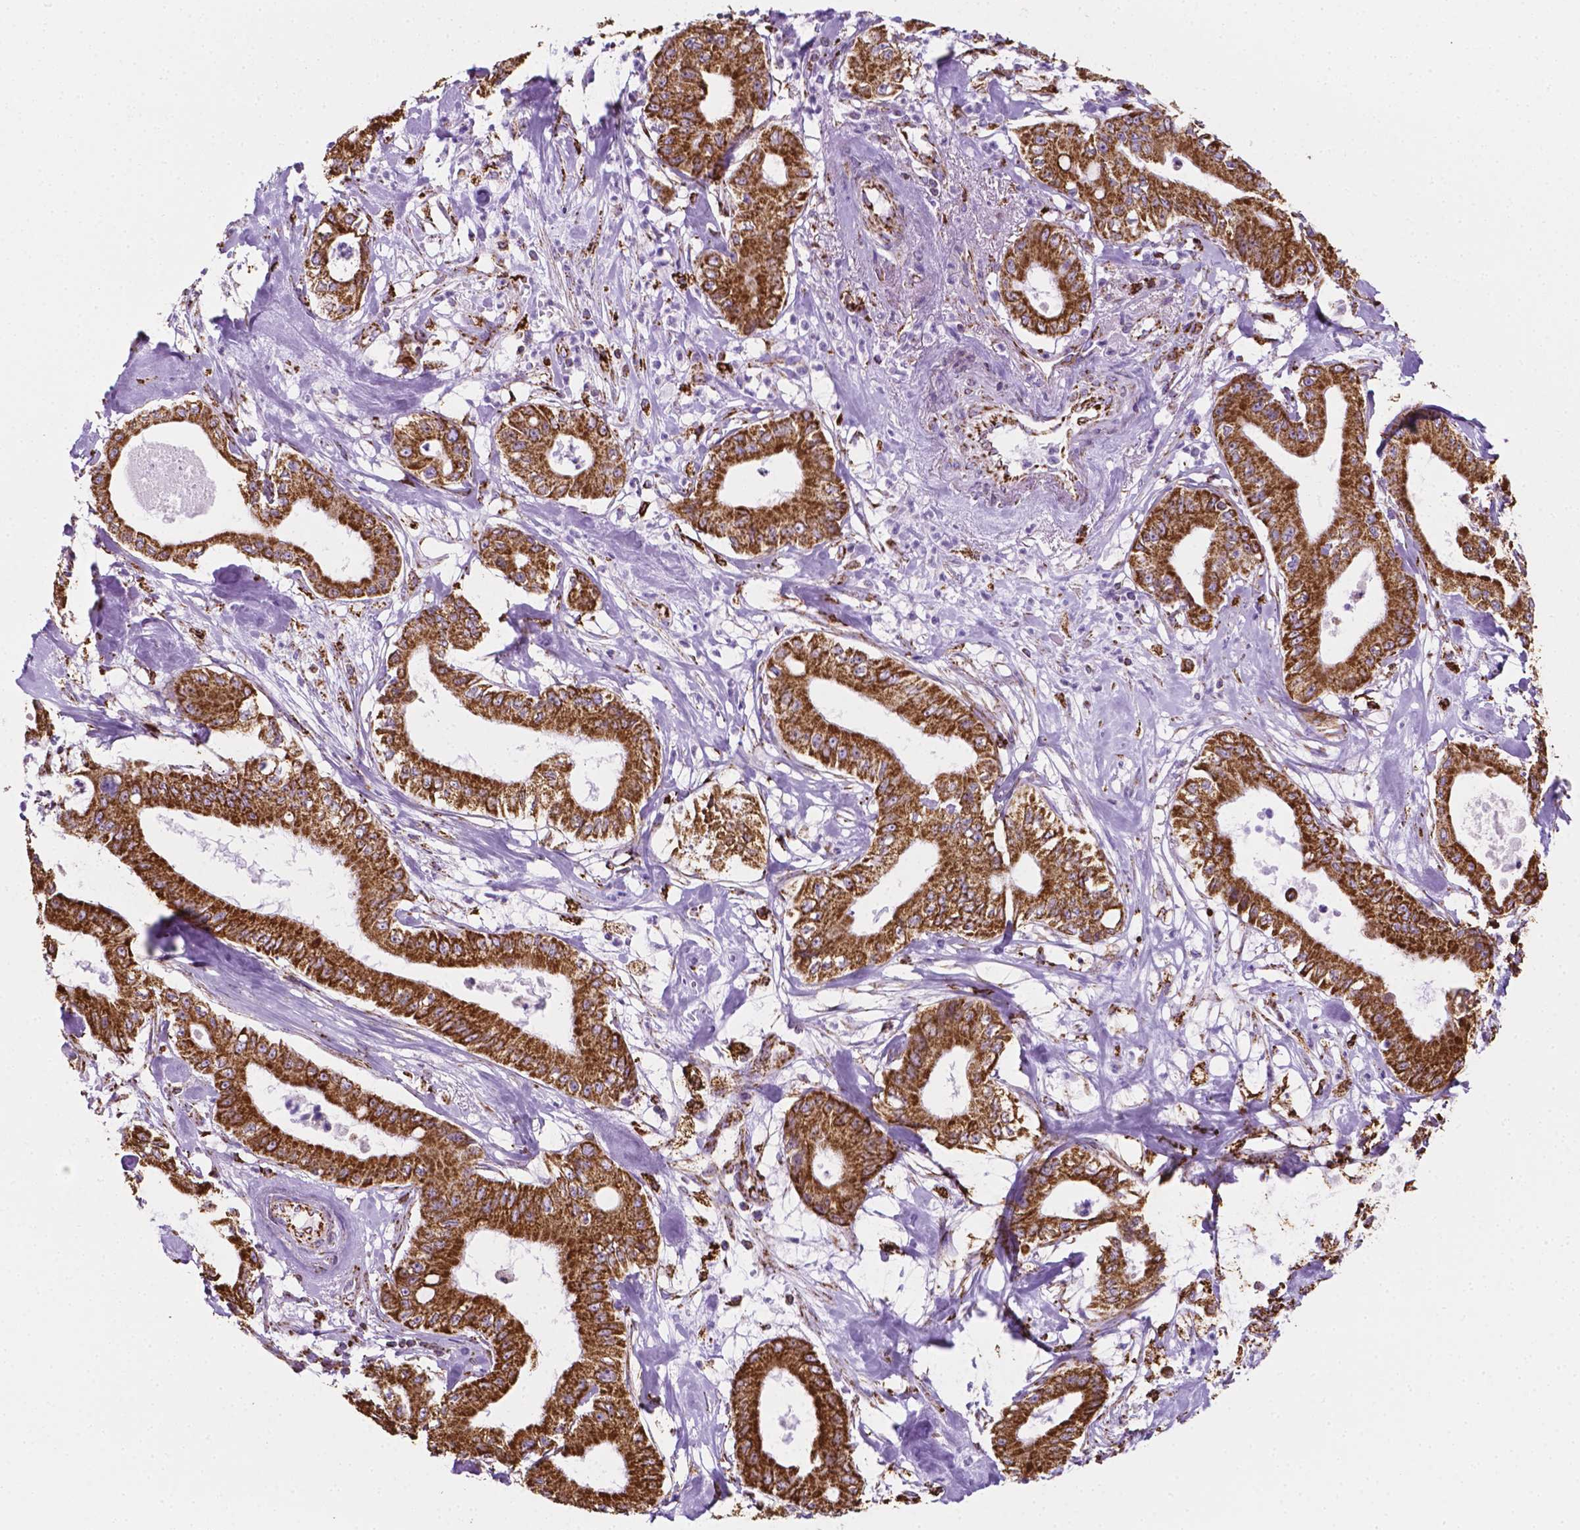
{"staining": {"intensity": "strong", "quantity": ">75%", "location": "cytoplasmic/membranous"}, "tissue": "pancreatic cancer", "cell_type": "Tumor cells", "image_type": "cancer", "snomed": [{"axis": "morphology", "description": "Adenocarcinoma, NOS"}, {"axis": "topography", "description": "Pancreas"}], "caption": "An IHC micrograph of tumor tissue is shown. Protein staining in brown shows strong cytoplasmic/membranous positivity in pancreatic cancer (adenocarcinoma) within tumor cells.", "gene": "RMDN3", "patient": {"sex": "male", "age": 71}}